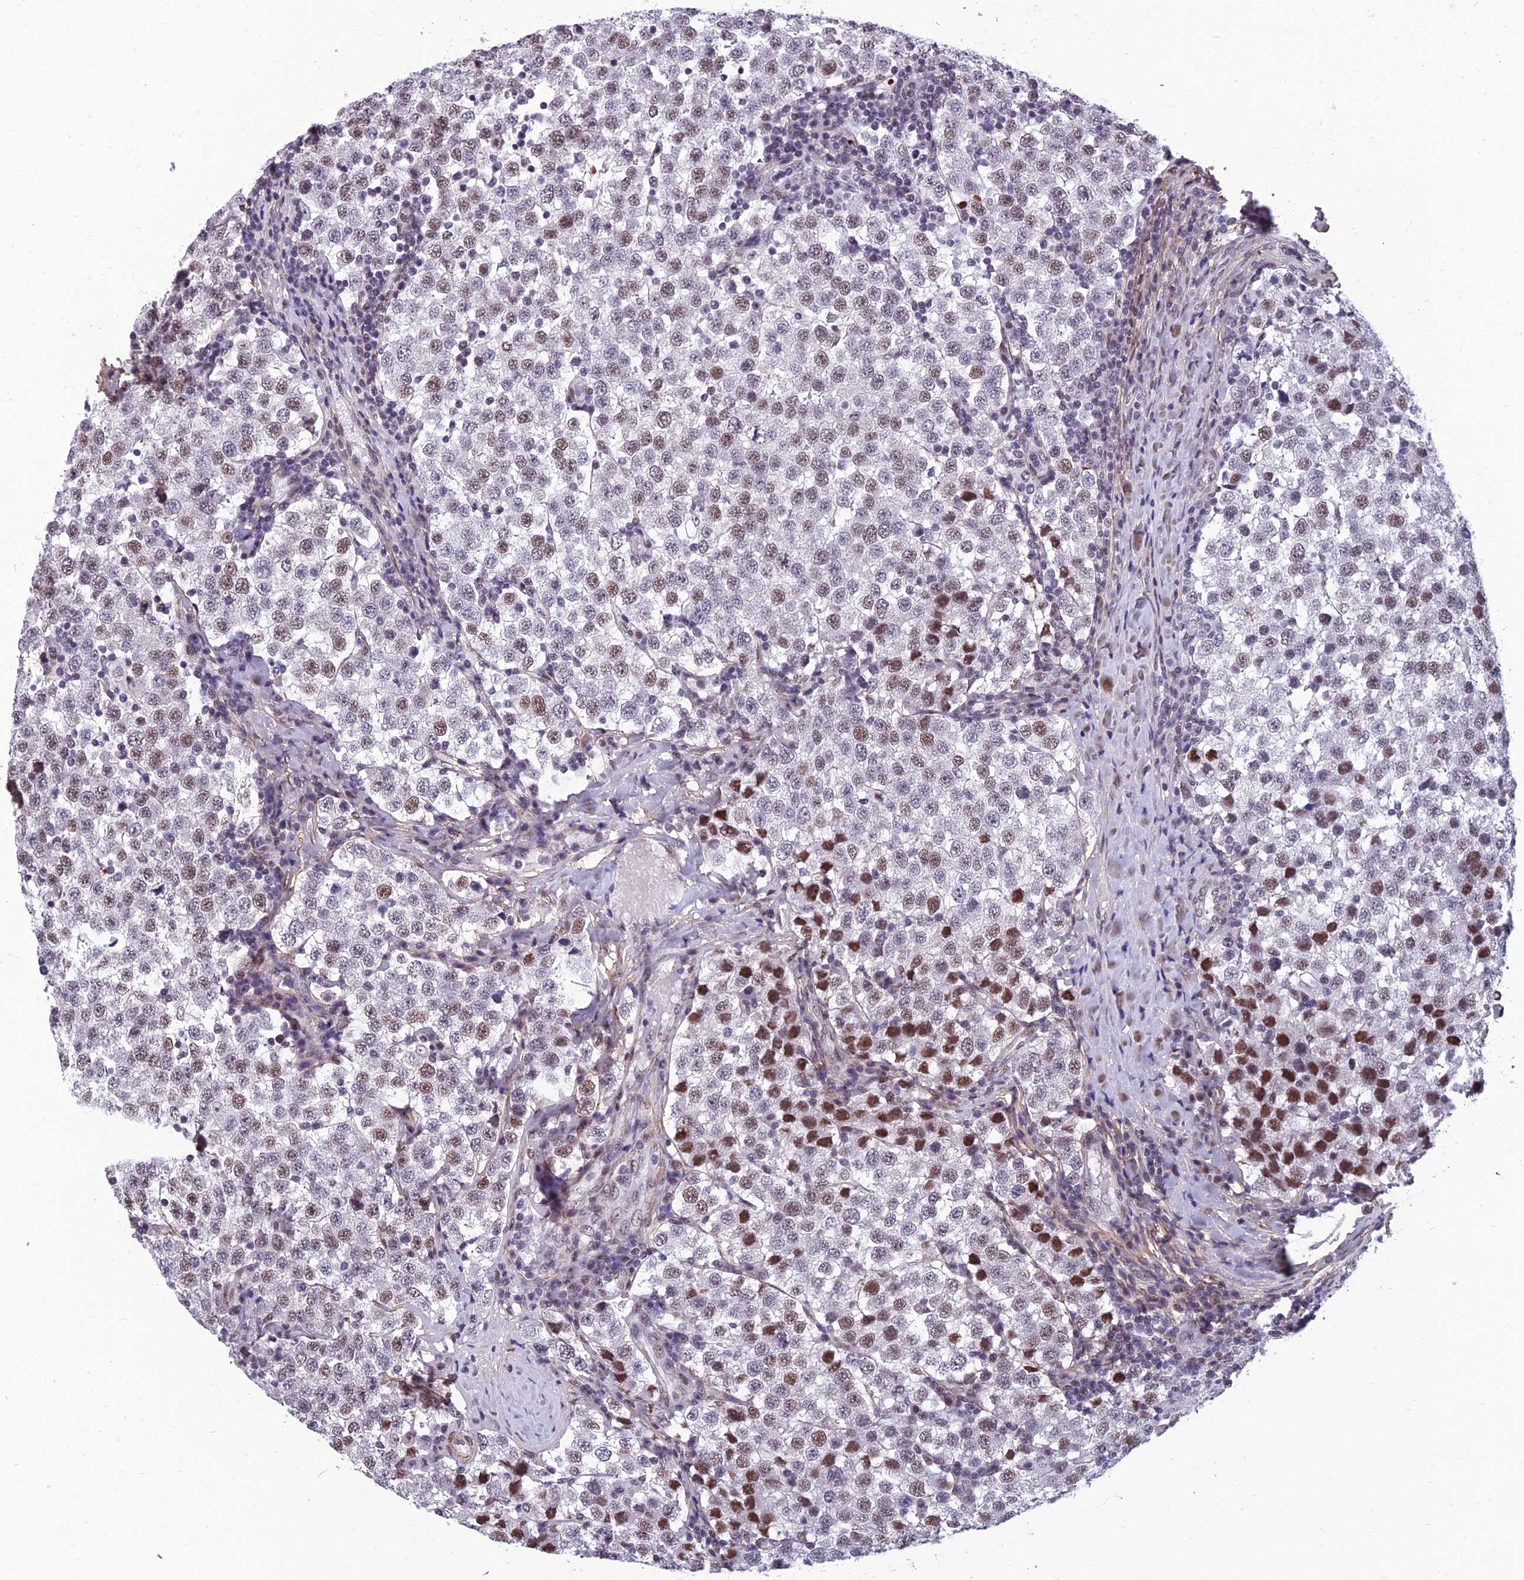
{"staining": {"intensity": "moderate", "quantity": "25%-75%", "location": "nuclear"}, "tissue": "testis cancer", "cell_type": "Tumor cells", "image_type": "cancer", "snomed": [{"axis": "morphology", "description": "Seminoma, NOS"}, {"axis": "topography", "description": "Testis"}], "caption": "Testis cancer stained with IHC displays moderate nuclear expression in approximately 25%-75% of tumor cells.", "gene": "RSRC1", "patient": {"sex": "male", "age": 34}}